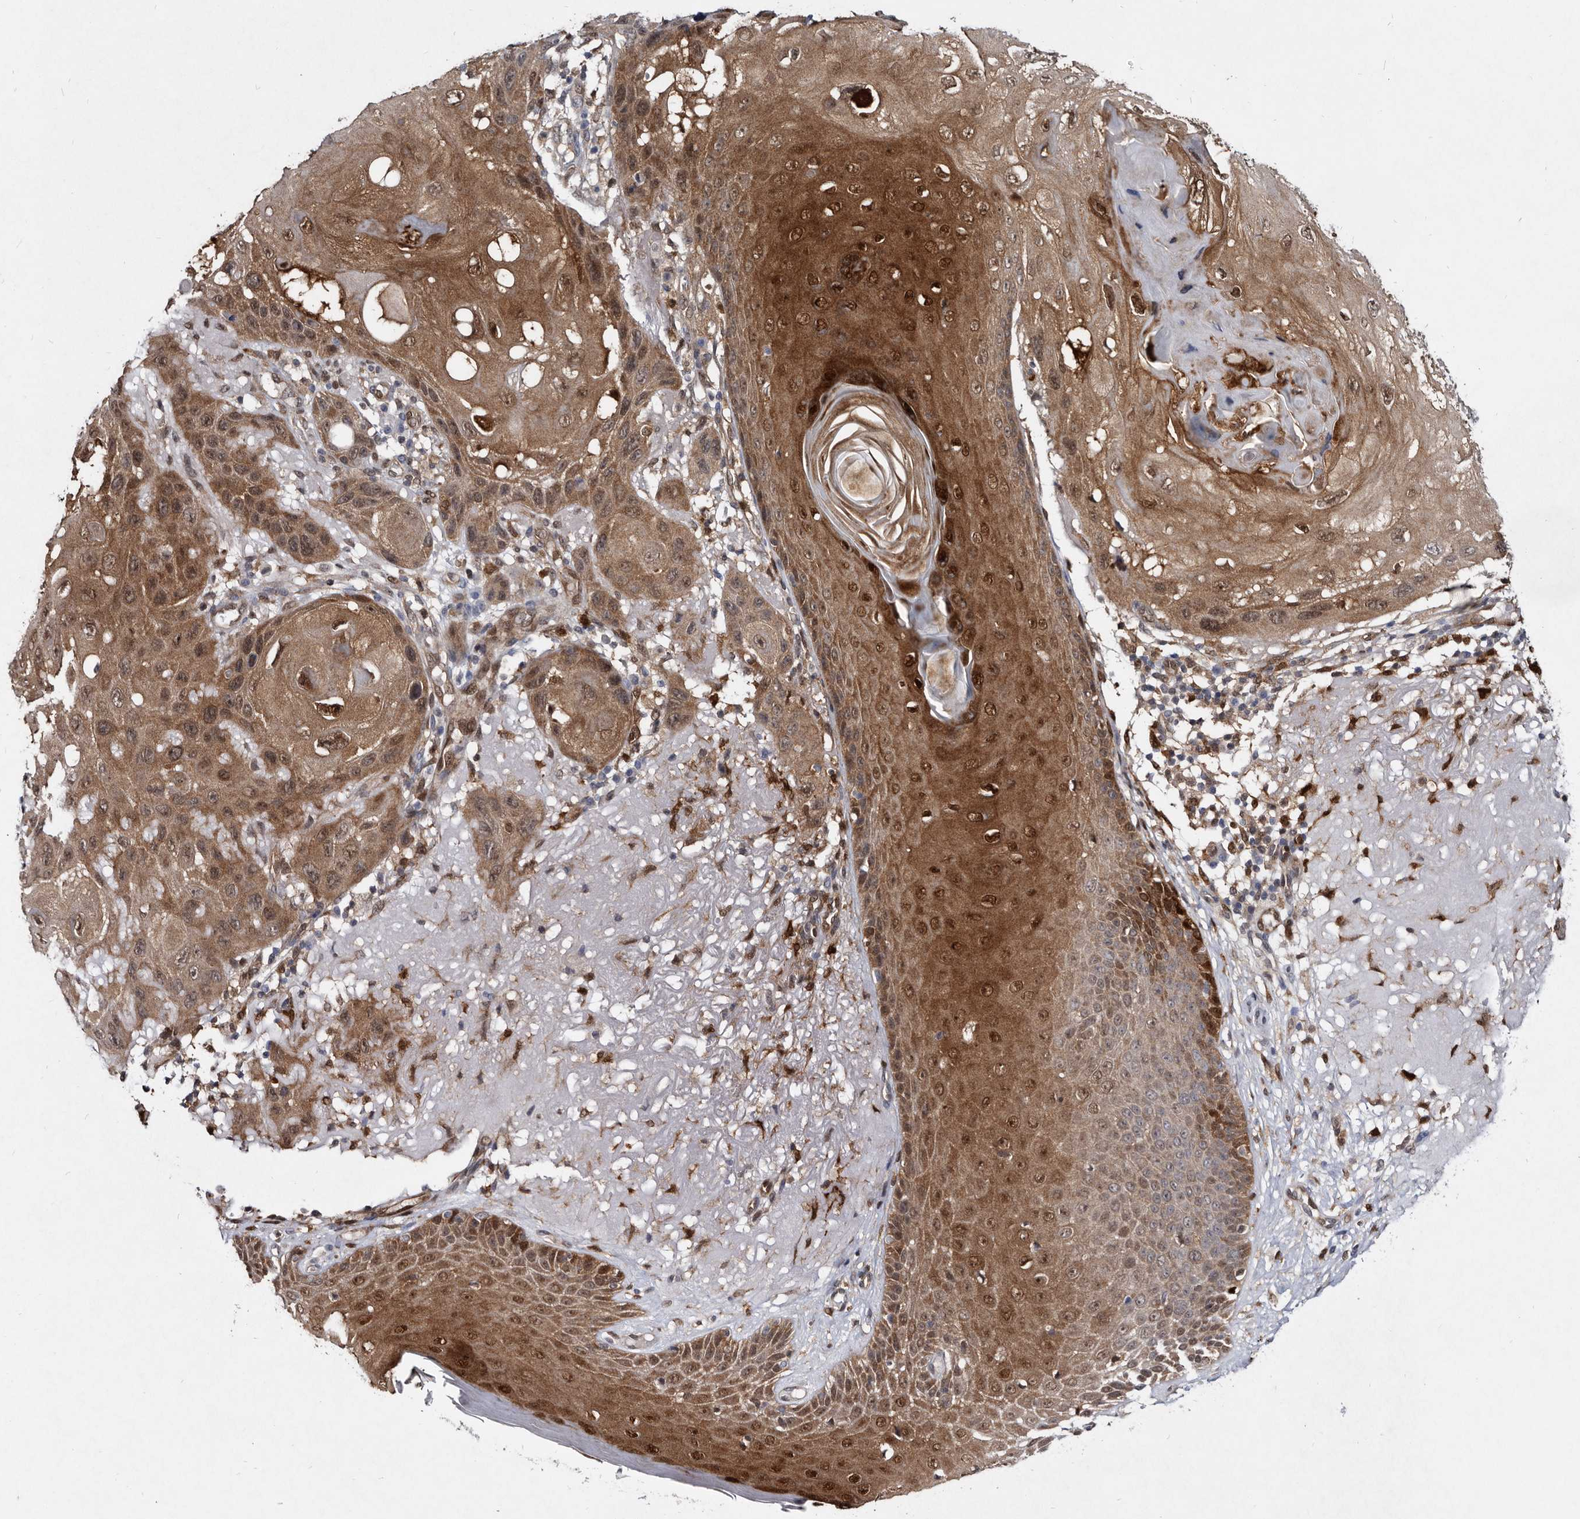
{"staining": {"intensity": "moderate", "quantity": ">75%", "location": "cytoplasmic/membranous,nuclear"}, "tissue": "skin cancer", "cell_type": "Tumor cells", "image_type": "cancer", "snomed": [{"axis": "morphology", "description": "Normal tissue, NOS"}, {"axis": "morphology", "description": "Squamous cell carcinoma, NOS"}, {"axis": "topography", "description": "Skin"}], "caption": "Skin cancer stained for a protein (brown) exhibits moderate cytoplasmic/membranous and nuclear positive expression in about >75% of tumor cells.", "gene": "SERPINB8", "patient": {"sex": "female", "age": 96}}